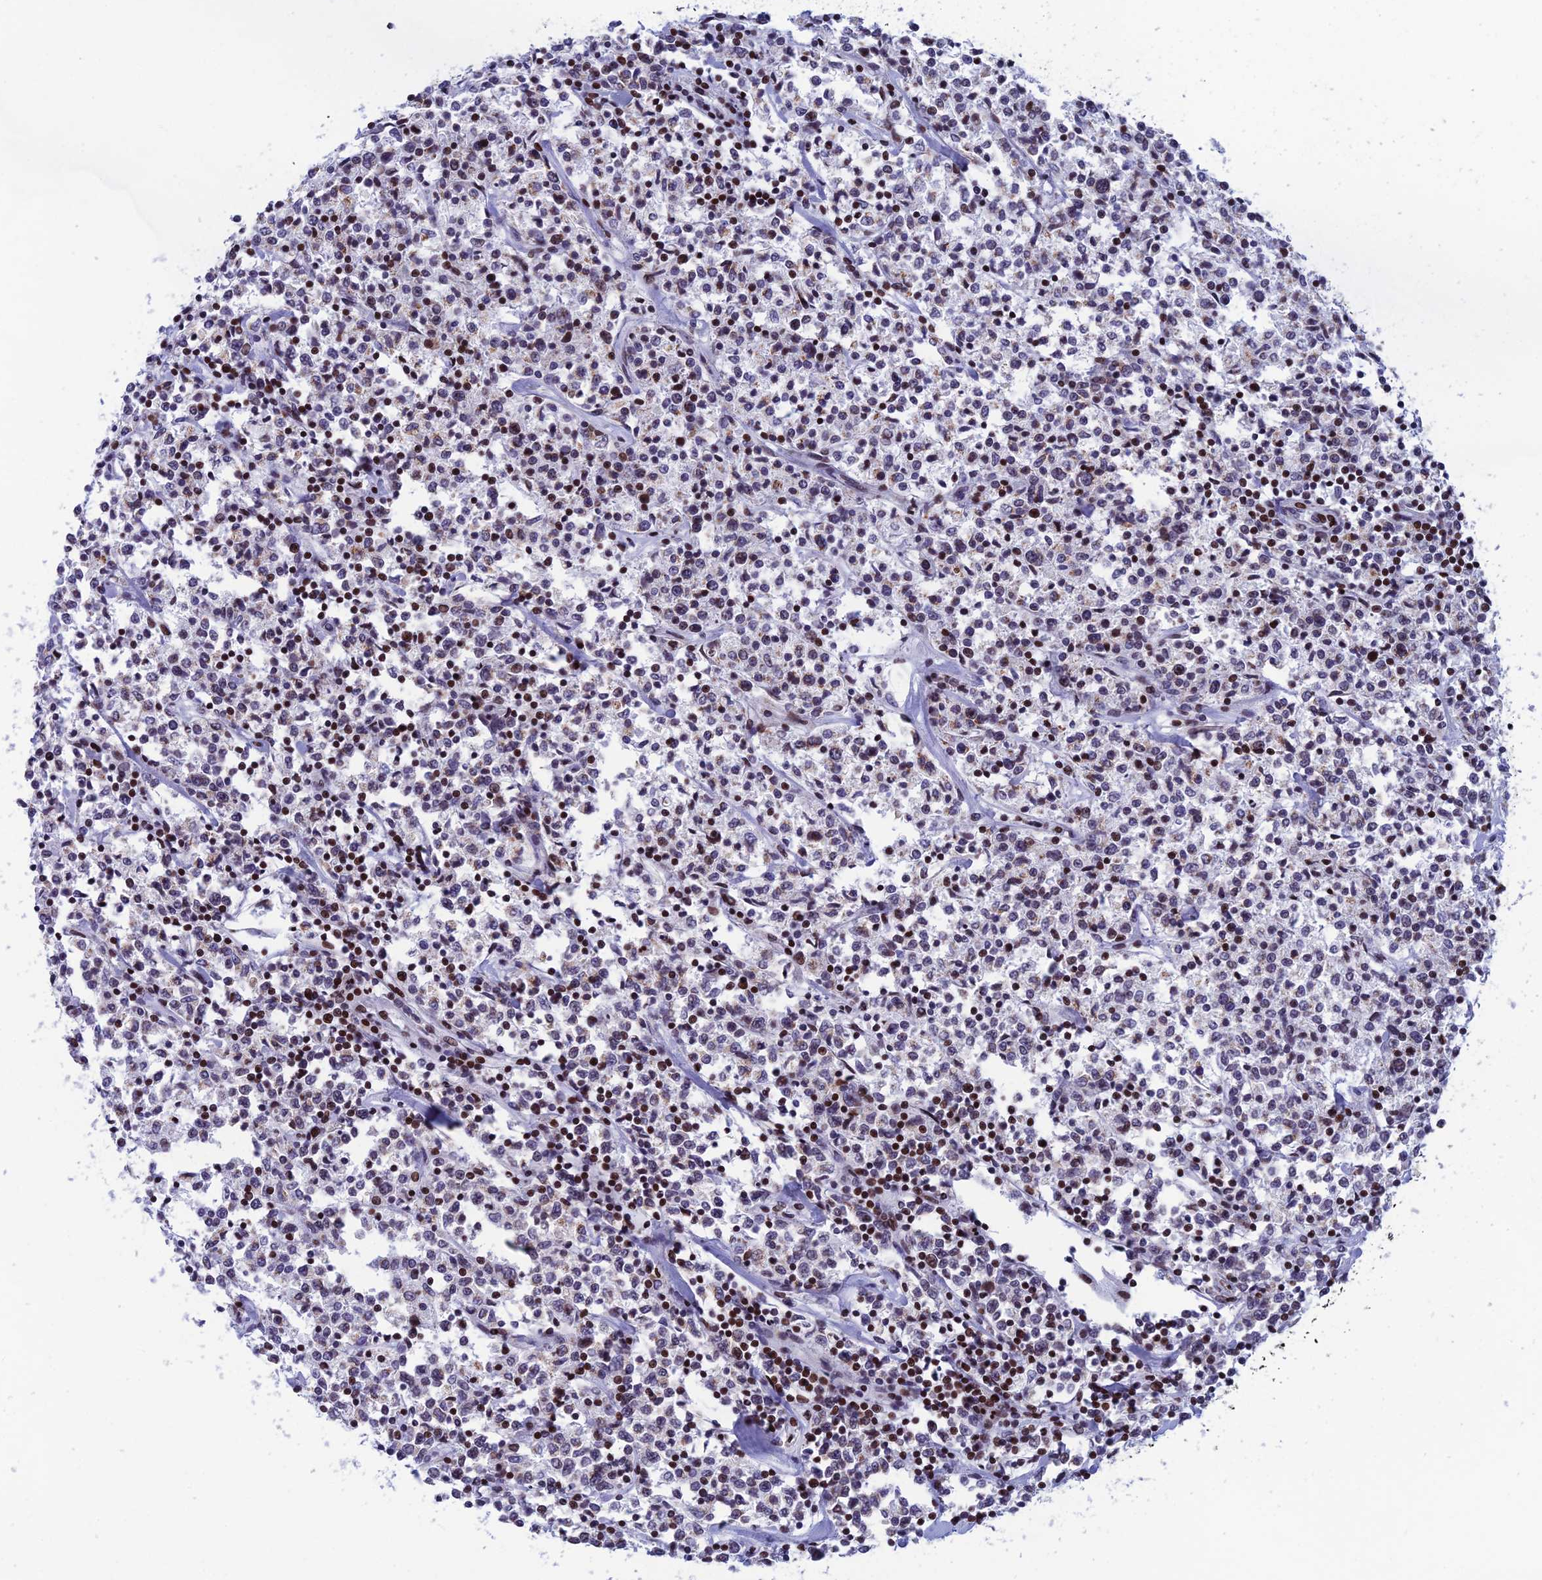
{"staining": {"intensity": "moderate", "quantity": "<25%", "location": "nuclear"}, "tissue": "lymphoma", "cell_type": "Tumor cells", "image_type": "cancer", "snomed": [{"axis": "morphology", "description": "Malignant lymphoma, non-Hodgkin's type, Low grade"}, {"axis": "topography", "description": "Small intestine"}], "caption": "High-magnification brightfield microscopy of lymphoma stained with DAB (brown) and counterstained with hematoxylin (blue). tumor cells exhibit moderate nuclear expression is identified in about<25% of cells.", "gene": "AFF3", "patient": {"sex": "female", "age": 59}}